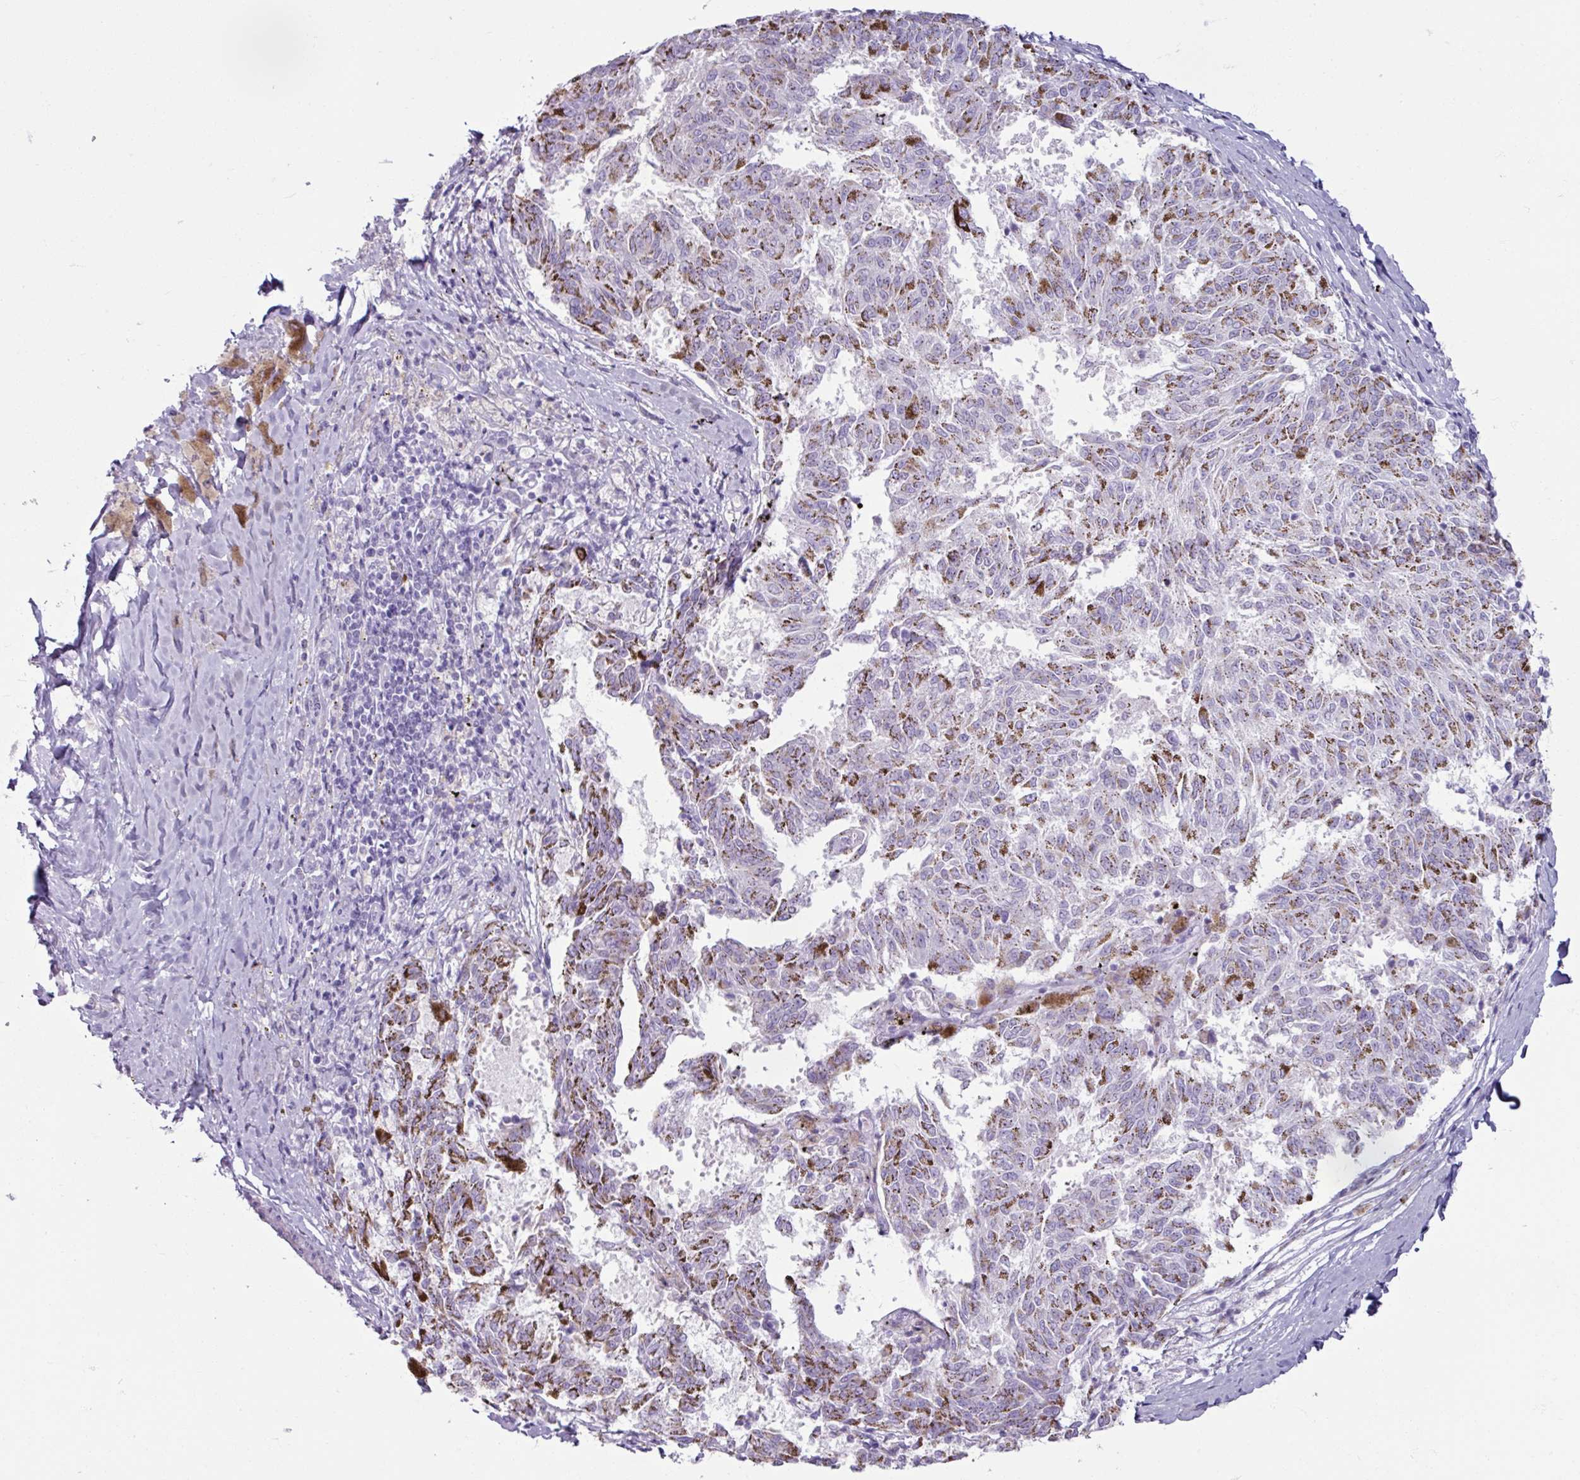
{"staining": {"intensity": "negative", "quantity": "none", "location": "none"}, "tissue": "melanoma", "cell_type": "Tumor cells", "image_type": "cancer", "snomed": [{"axis": "morphology", "description": "Malignant melanoma, NOS"}, {"axis": "topography", "description": "Skin"}], "caption": "High magnification brightfield microscopy of malignant melanoma stained with DAB (brown) and counterstained with hematoxylin (blue): tumor cells show no significant positivity. (DAB (3,3'-diaminobenzidine) IHC visualized using brightfield microscopy, high magnification).", "gene": "ARG1", "patient": {"sex": "female", "age": 72}}